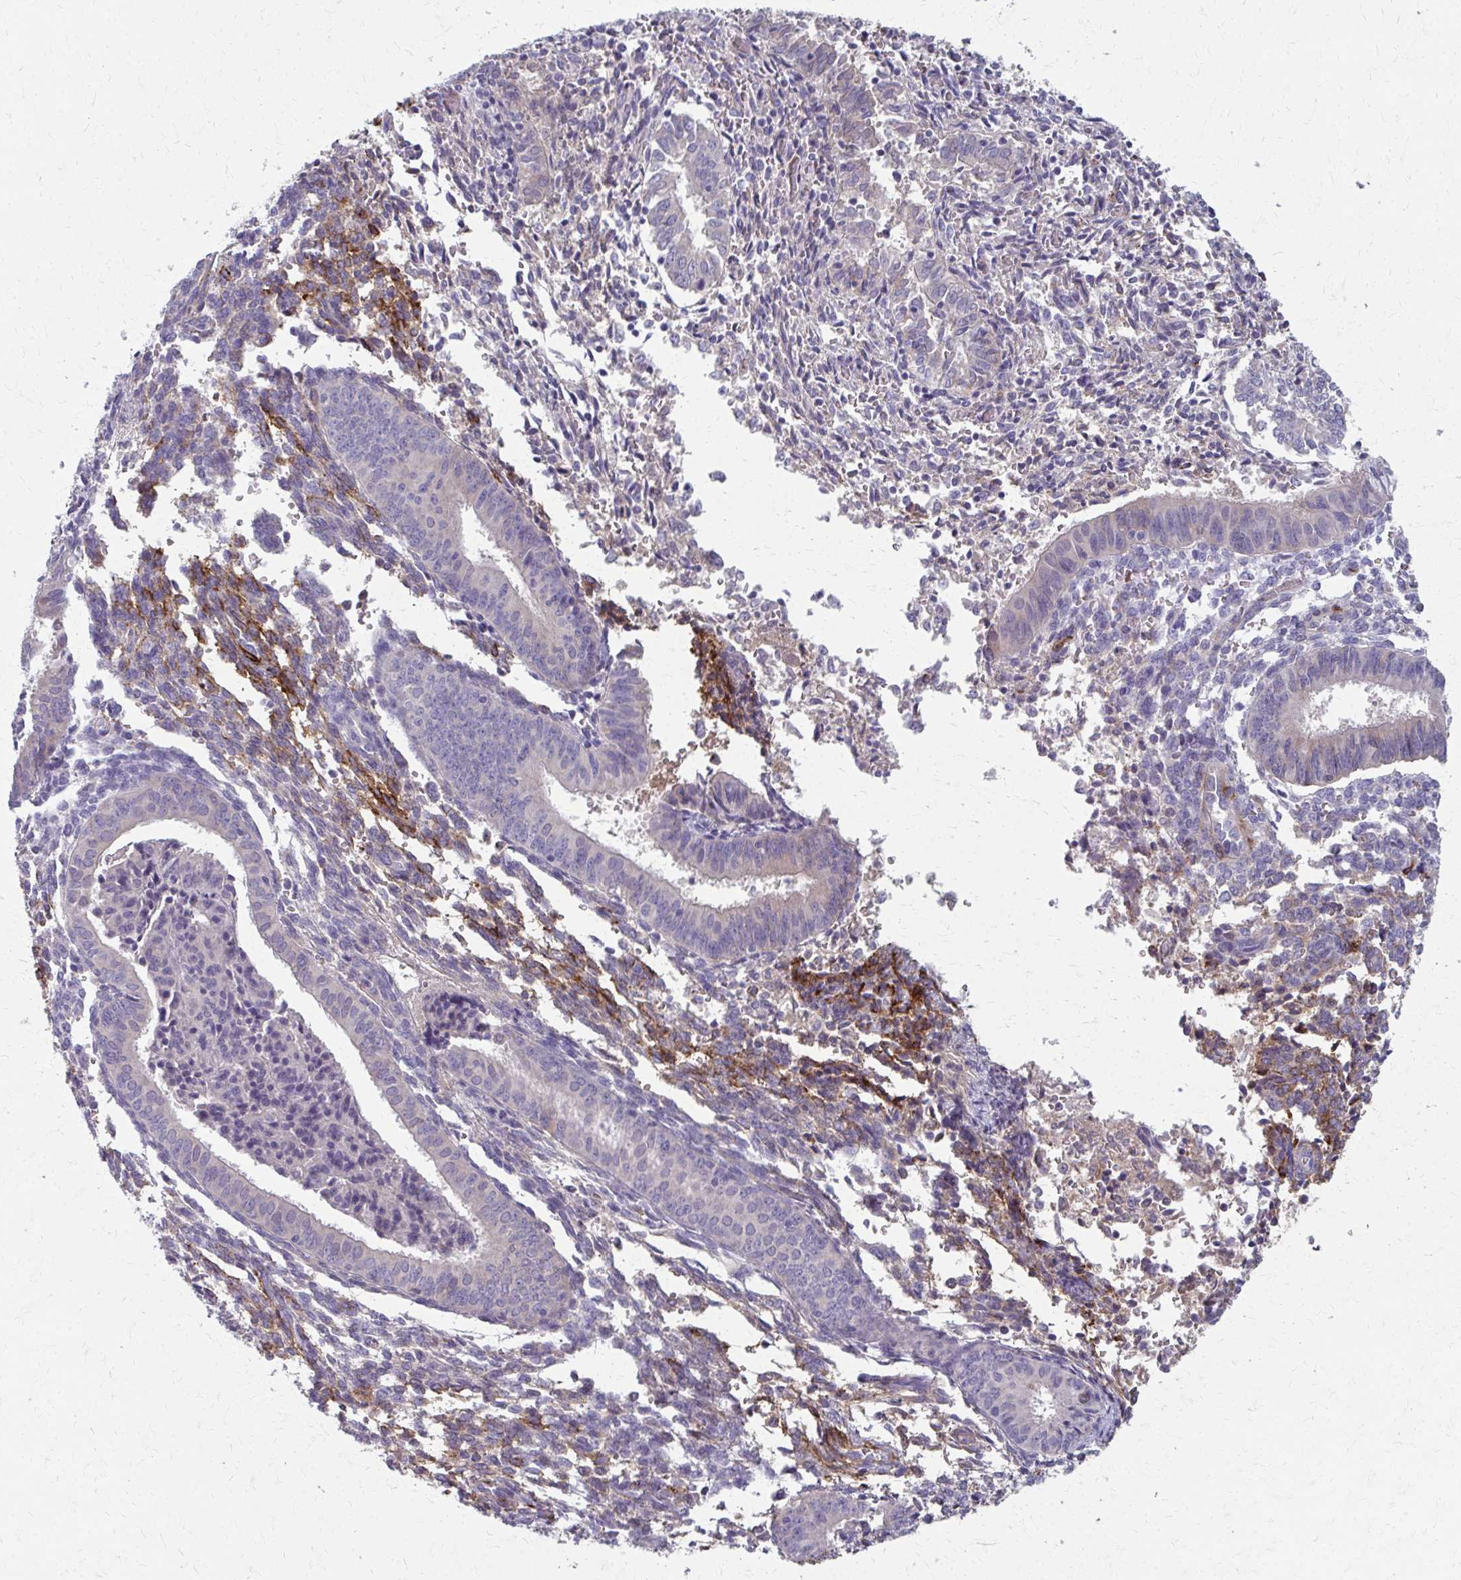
{"staining": {"intensity": "negative", "quantity": "none", "location": "none"}, "tissue": "endometrial cancer", "cell_type": "Tumor cells", "image_type": "cancer", "snomed": [{"axis": "morphology", "description": "Adenocarcinoma, NOS"}, {"axis": "topography", "description": "Endometrium"}], "caption": "This is an immunohistochemistry (IHC) histopathology image of human endometrial cancer (adenocarcinoma). There is no staining in tumor cells.", "gene": "ADIPOQ", "patient": {"sex": "female", "age": 50}}